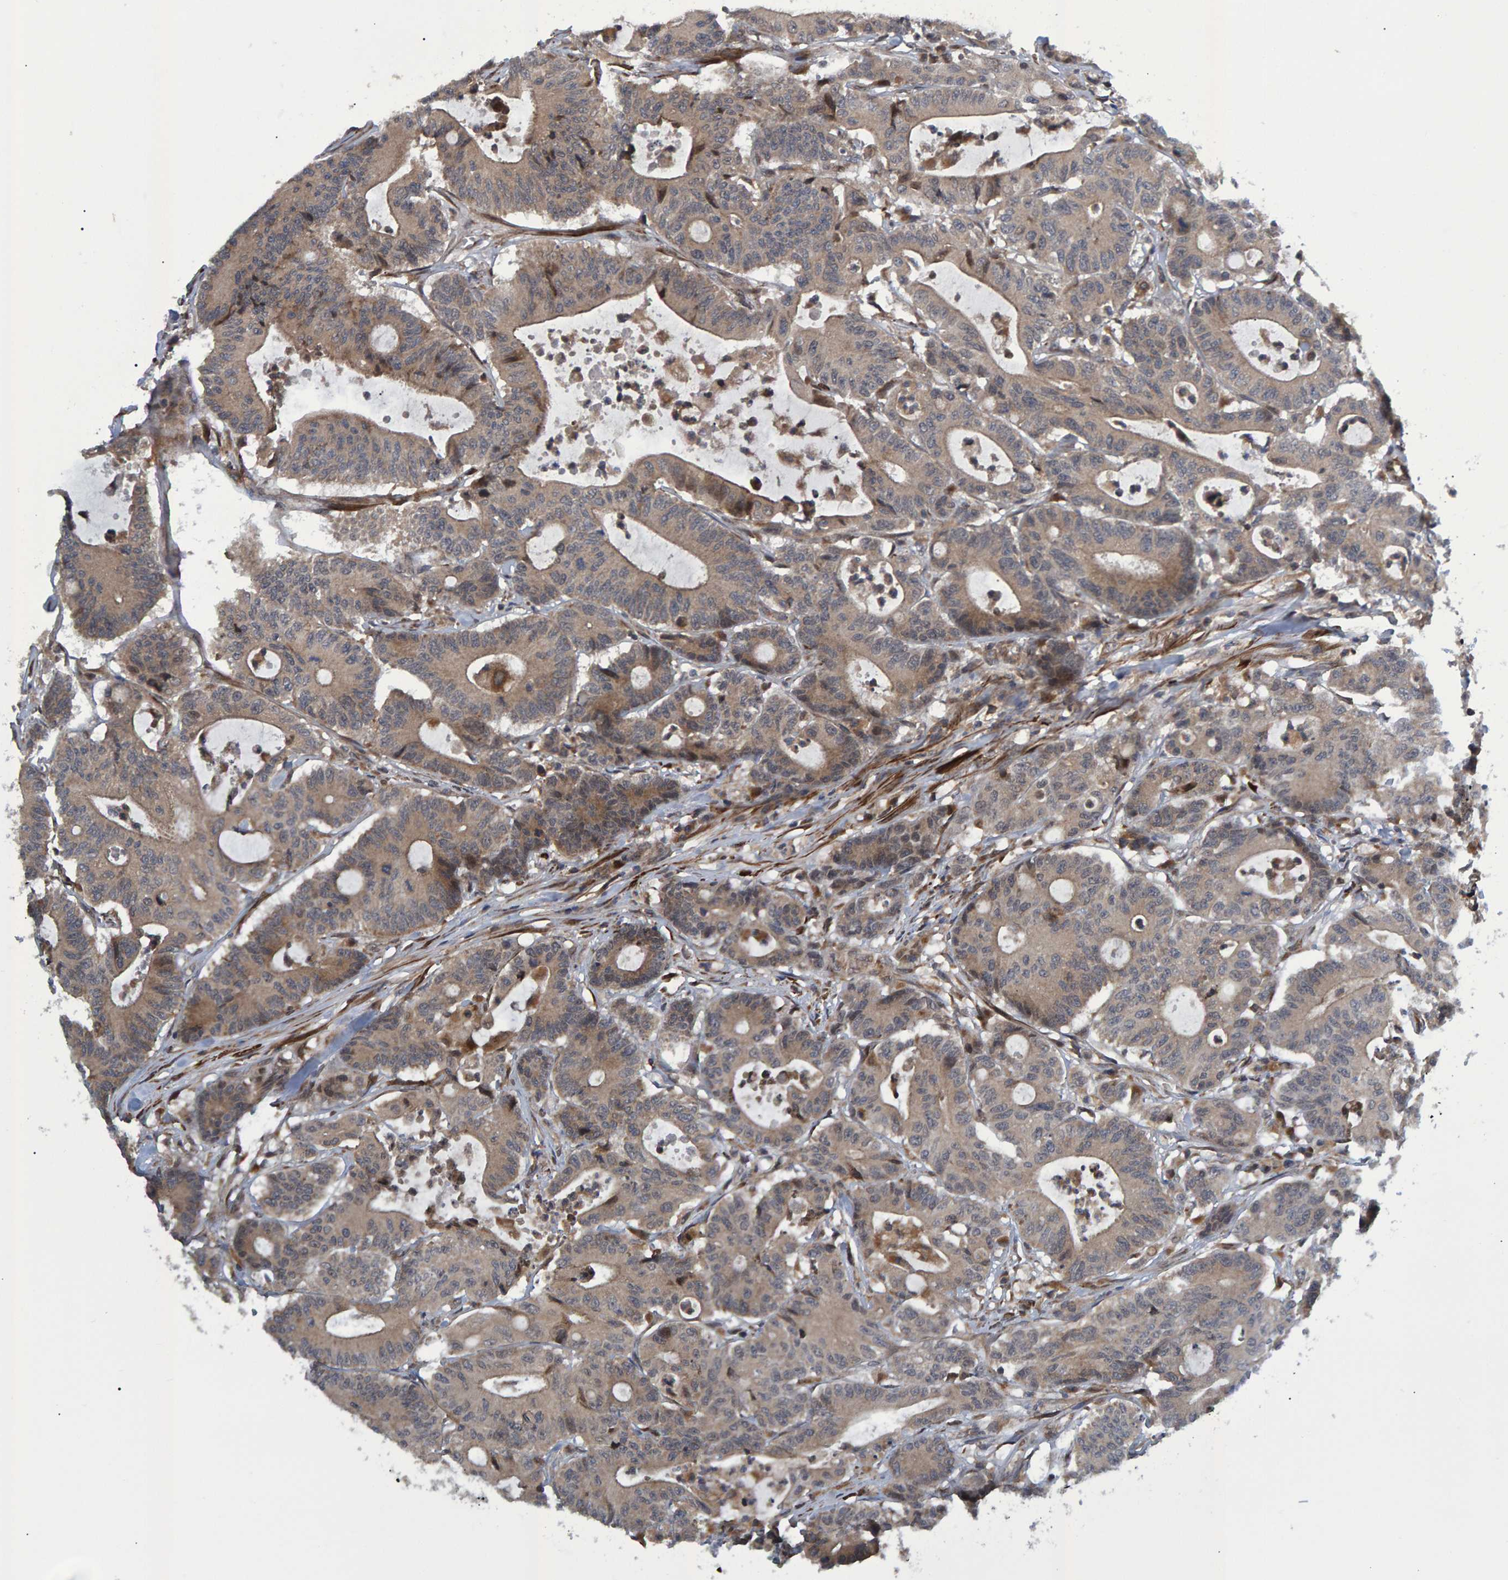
{"staining": {"intensity": "weak", "quantity": ">75%", "location": "cytoplasmic/membranous"}, "tissue": "colorectal cancer", "cell_type": "Tumor cells", "image_type": "cancer", "snomed": [{"axis": "morphology", "description": "Adenocarcinoma, NOS"}, {"axis": "topography", "description": "Colon"}], "caption": "Adenocarcinoma (colorectal) stained with a protein marker reveals weak staining in tumor cells.", "gene": "ATP6V1H", "patient": {"sex": "female", "age": 84}}